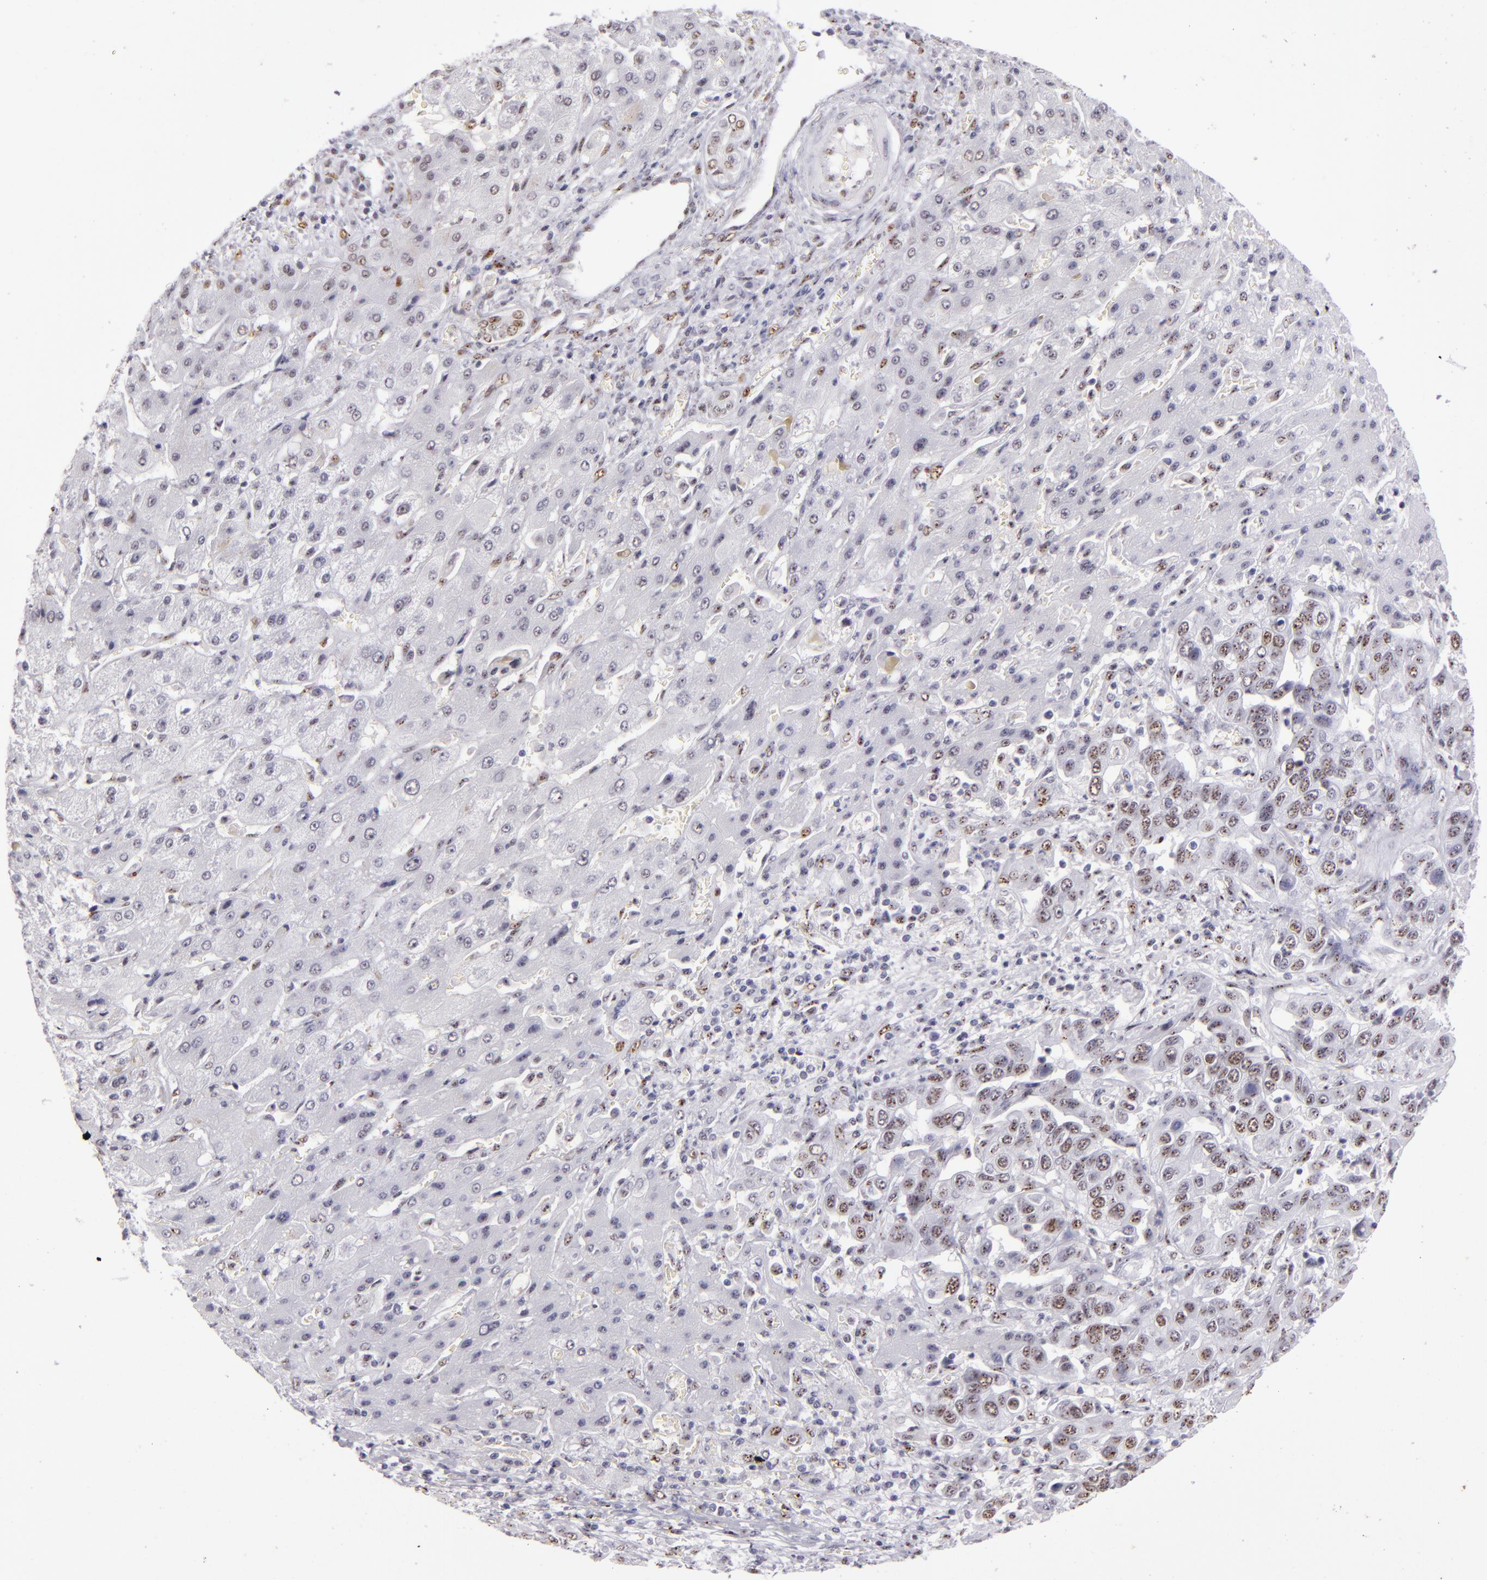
{"staining": {"intensity": "moderate", "quantity": "25%-75%", "location": "nuclear"}, "tissue": "liver cancer", "cell_type": "Tumor cells", "image_type": "cancer", "snomed": [{"axis": "morphology", "description": "Cholangiocarcinoma"}, {"axis": "topography", "description": "Liver"}], "caption": "This photomicrograph exhibits IHC staining of human liver cancer (cholangiocarcinoma), with medium moderate nuclear expression in about 25%-75% of tumor cells.", "gene": "TOP3A", "patient": {"sex": "female", "age": 52}}